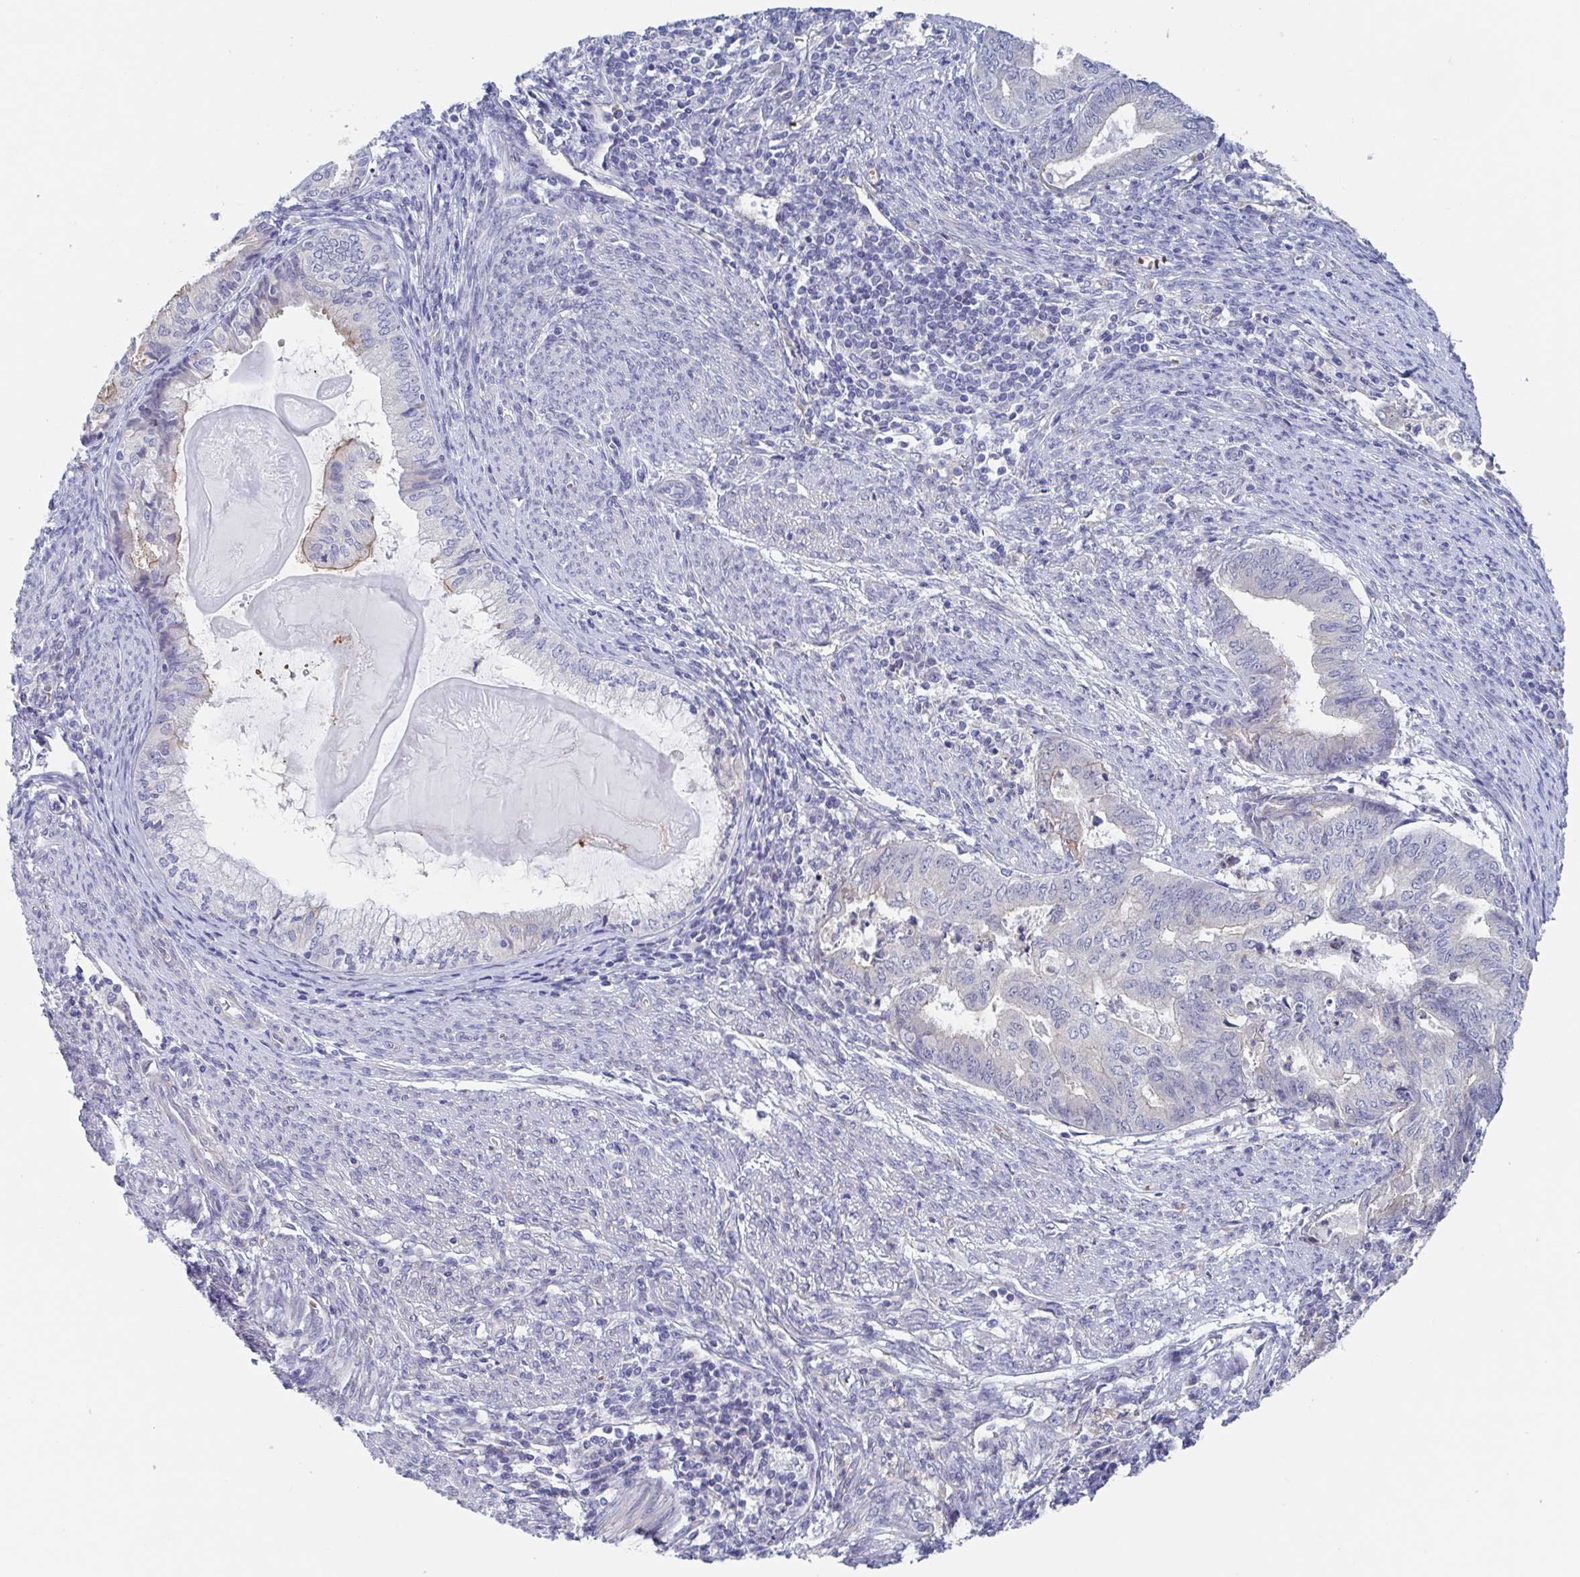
{"staining": {"intensity": "negative", "quantity": "none", "location": "none"}, "tissue": "endometrial cancer", "cell_type": "Tumor cells", "image_type": "cancer", "snomed": [{"axis": "morphology", "description": "Adenocarcinoma, NOS"}, {"axis": "topography", "description": "Endometrium"}], "caption": "Endometrial cancer (adenocarcinoma) was stained to show a protein in brown. There is no significant staining in tumor cells. (DAB (3,3'-diaminobenzidine) immunohistochemistry with hematoxylin counter stain).", "gene": "ST14", "patient": {"sex": "female", "age": 79}}